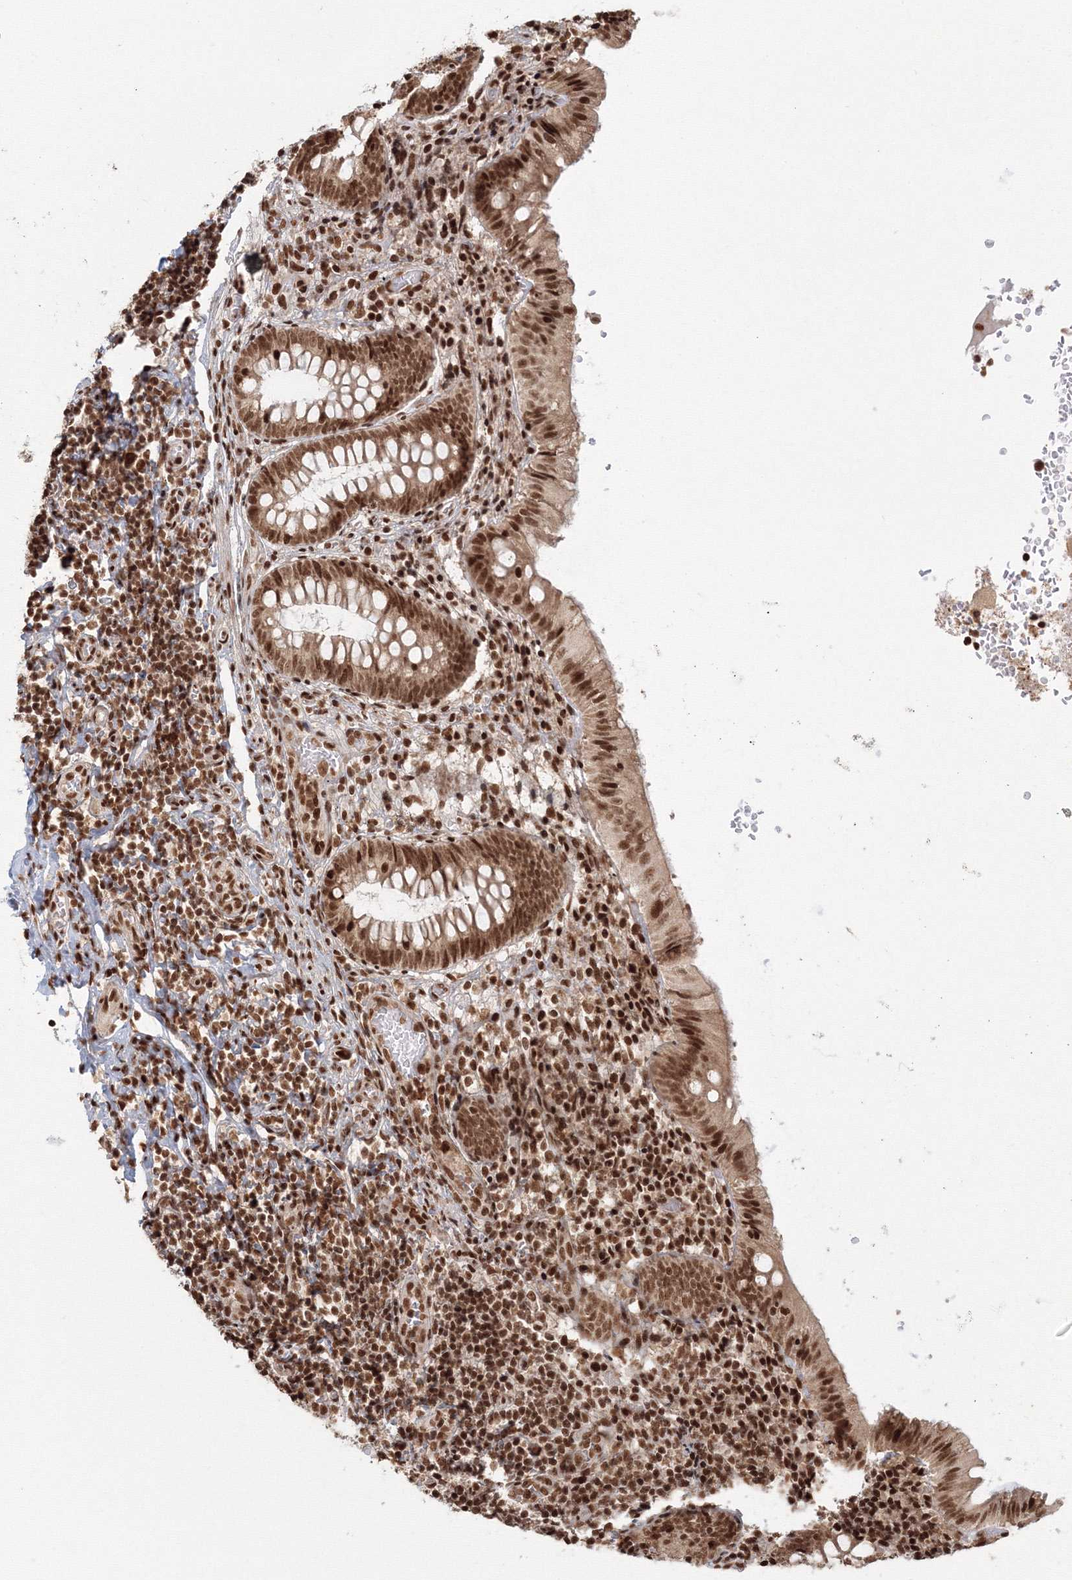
{"staining": {"intensity": "strong", "quantity": ">75%", "location": "nuclear"}, "tissue": "appendix", "cell_type": "Glandular cells", "image_type": "normal", "snomed": [{"axis": "morphology", "description": "Normal tissue, NOS"}, {"axis": "topography", "description": "Appendix"}], "caption": "Immunohistochemistry (DAB) staining of benign appendix displays strong nuclear protein positivity in about >75% of glandular cells.", "gene": "KIF20A", "patient": {"sex": "male", "age": 8}}